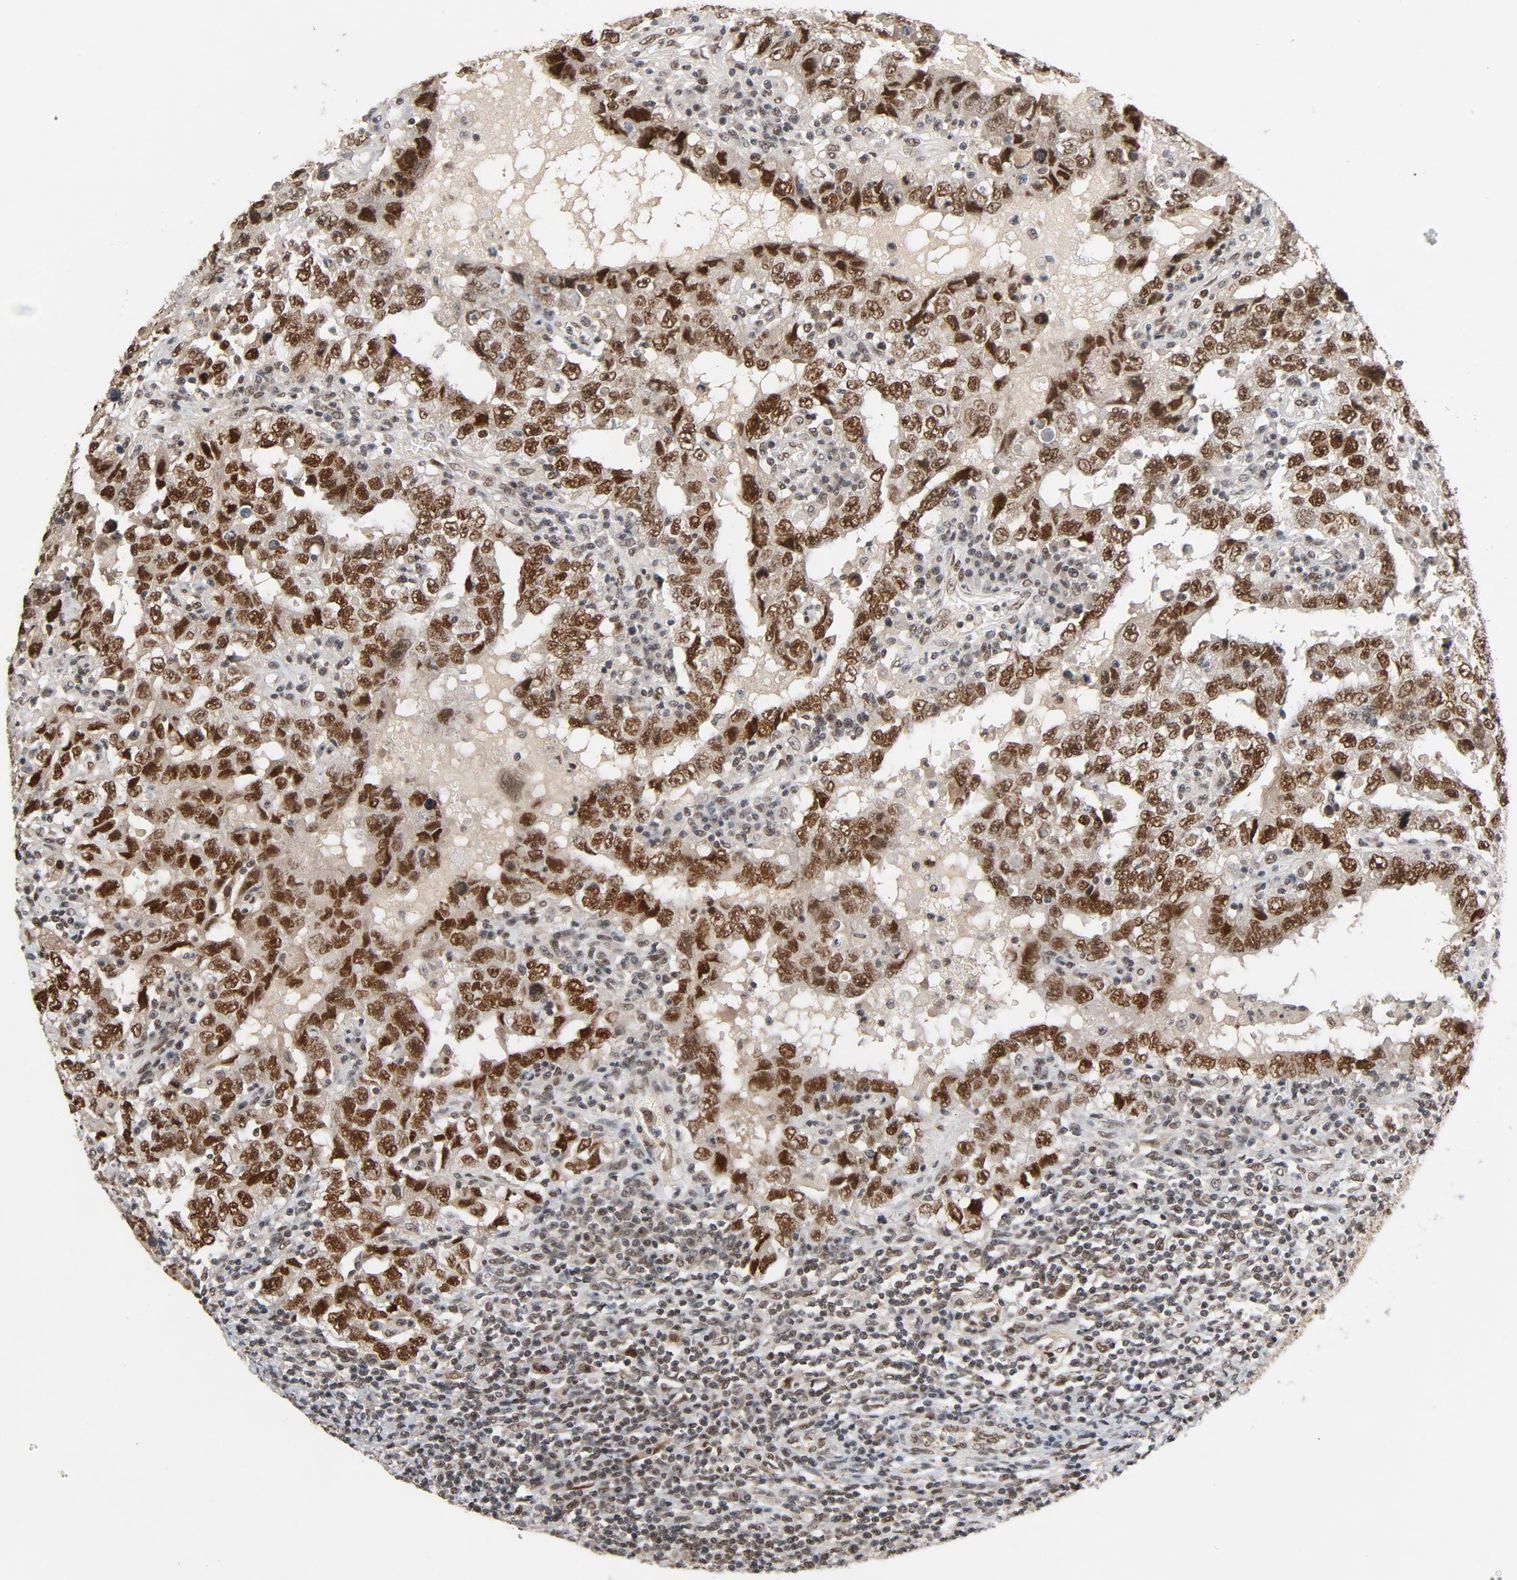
{"staining": {"intensity": "strong", "quantity": ">75%", "location": "nuclear"}, "tissue": "testis cancer", "cell_type": "Tumor cells", "image_type": "cancer", "snomed": [{"axis": "morphology", "description": "Carcinoma, Embryonal, NOS"}, {"axis": "topography", "description": "Testis"}], "caption": "This is a histology image of immunohistochemistry (IHC) staining of testis embryonal carcinoma, which shows strong expression in the nuclear of tumor cells.", "gene": "SMARCD1", "patient": {"sex": "male", "age": 26}}